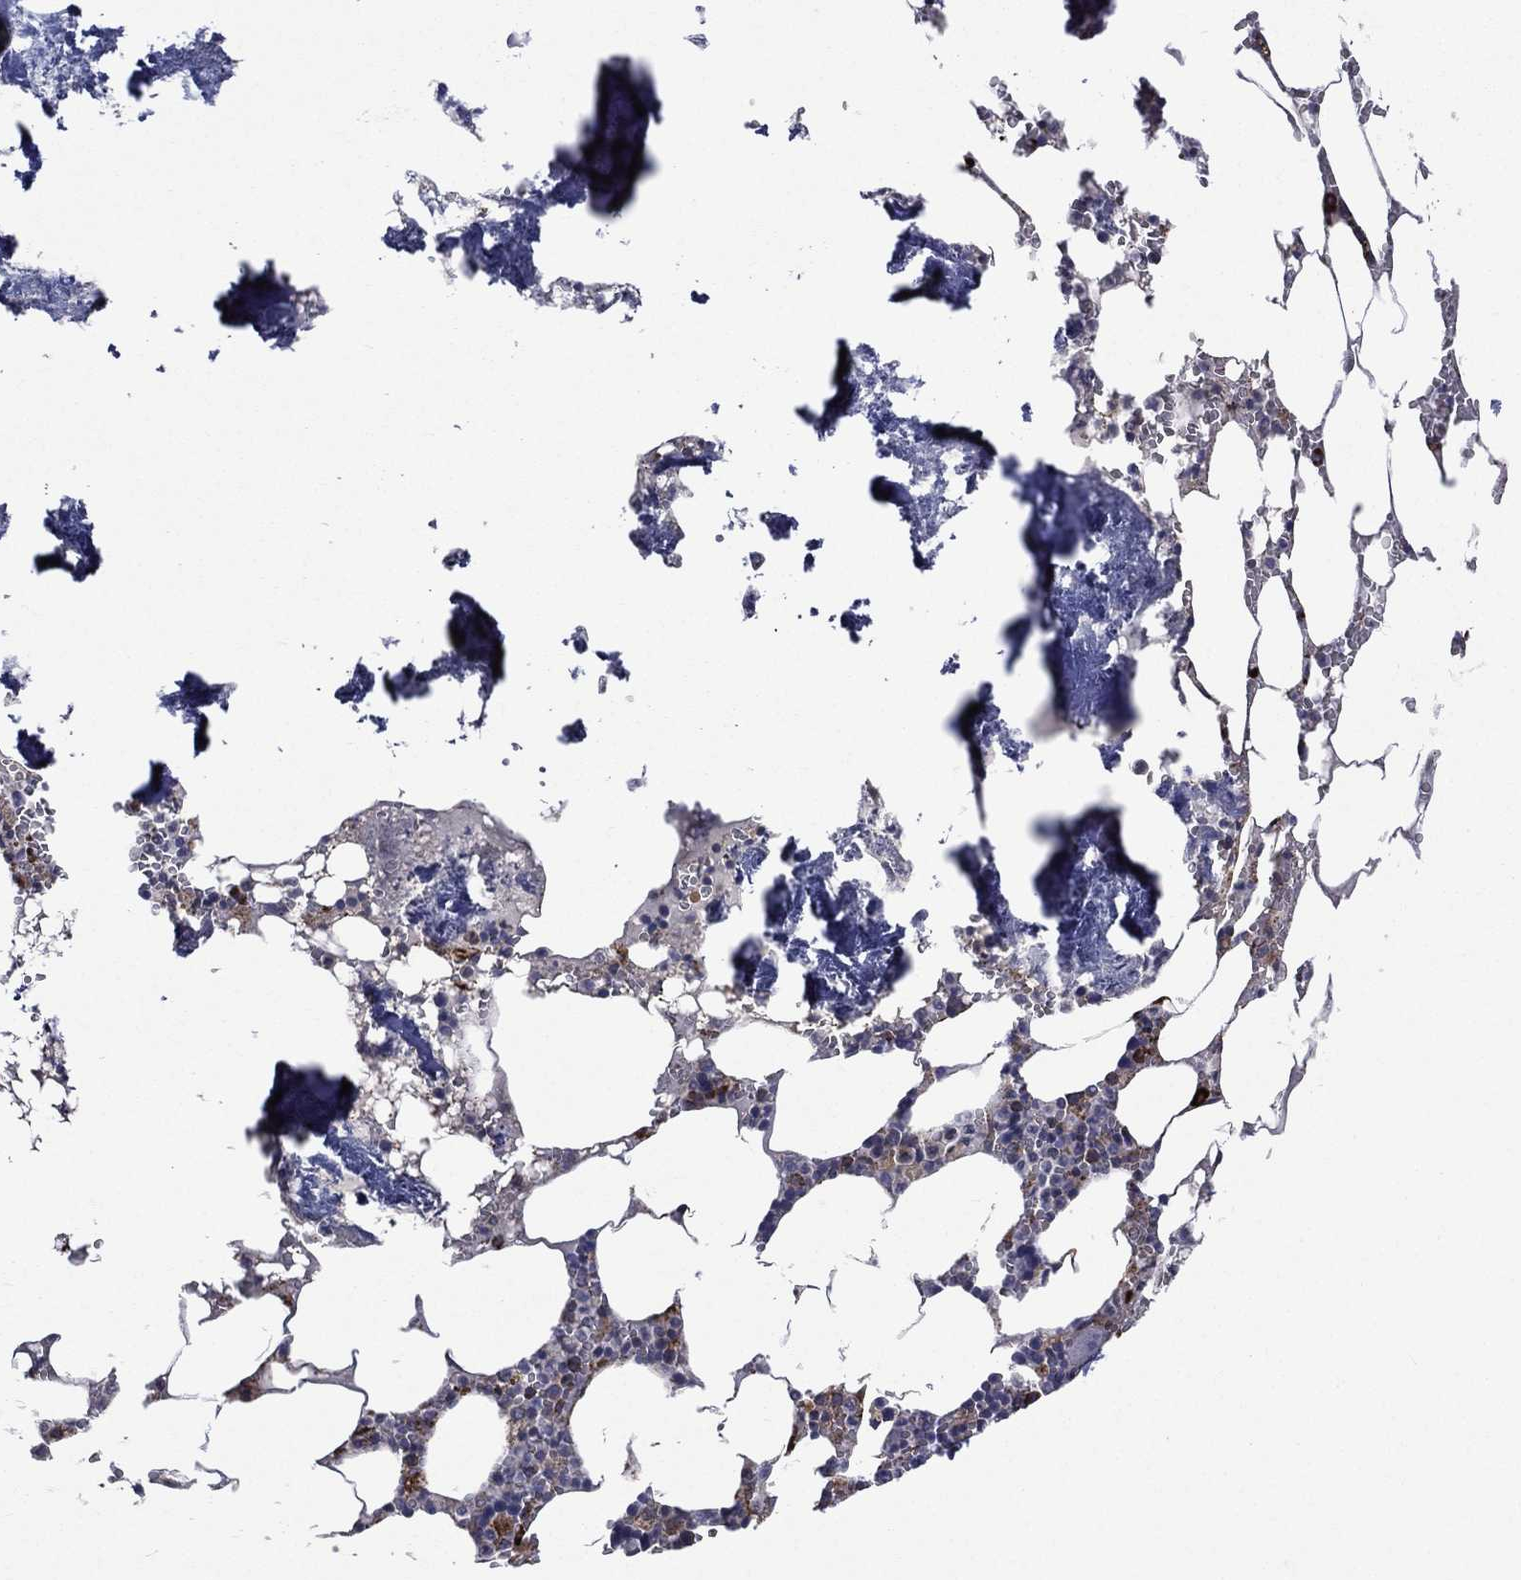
{"staining": {"intensity": "strong", "quantity": "<25%", "location": "cytoplasmic/membranous"}, "tissue": "bone marrow", "cell_type": "Hematopoietic cells", "image_type": "normal", "snomed": [{"axis": "morphology", "description": "Normal tissue, NOS"}, {"axis": "topography", "description": "Bone marrow"}], "caption": "Immunohistochemical staining of benign human bone marrow reveals <25% levels of strong cytoplasmic/membranous protein staining in about <25% of hematopoietic cells.", "gene": "C20orf96", "patient": {"sex": "female", "age": 64}}